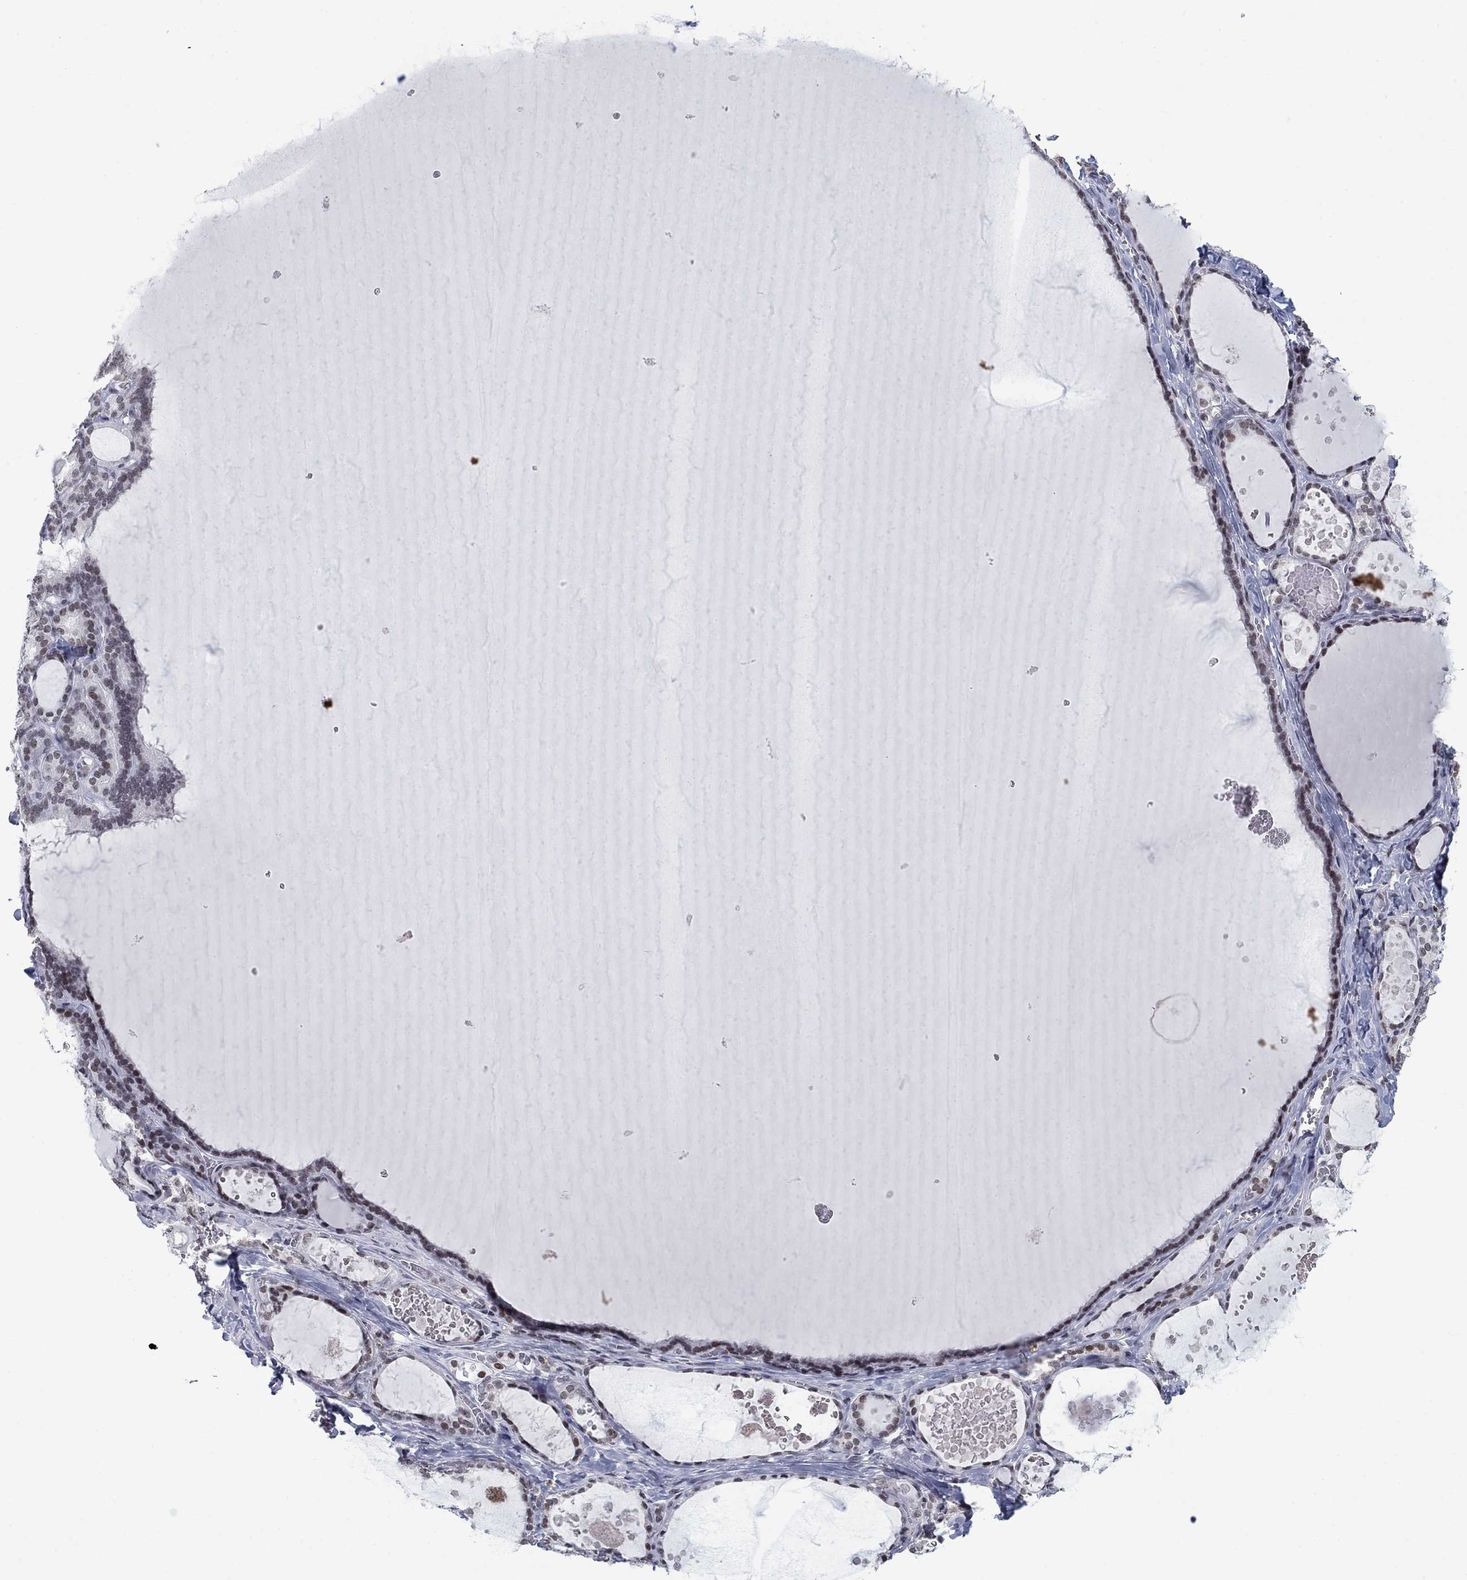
{"staining": {"intensity": "moderate", "quantity": "<25%", "location": "nuclear"}, "tissue": "thyroid gland", "cell_type": "Glandular cells", "image_type": "normal", "snomed": [{"axis": "morphology", "description": "Normal tissue, NOS"}, {"axis": "topography", "description": "Thyroid gland"}], "caption": "Glandular cells demonstrate moderate nuclear expression in about <25% of cells in benign thyroid gland.", "gene": "NPAS3", "patient": {"sex": "female", "age": 56}}